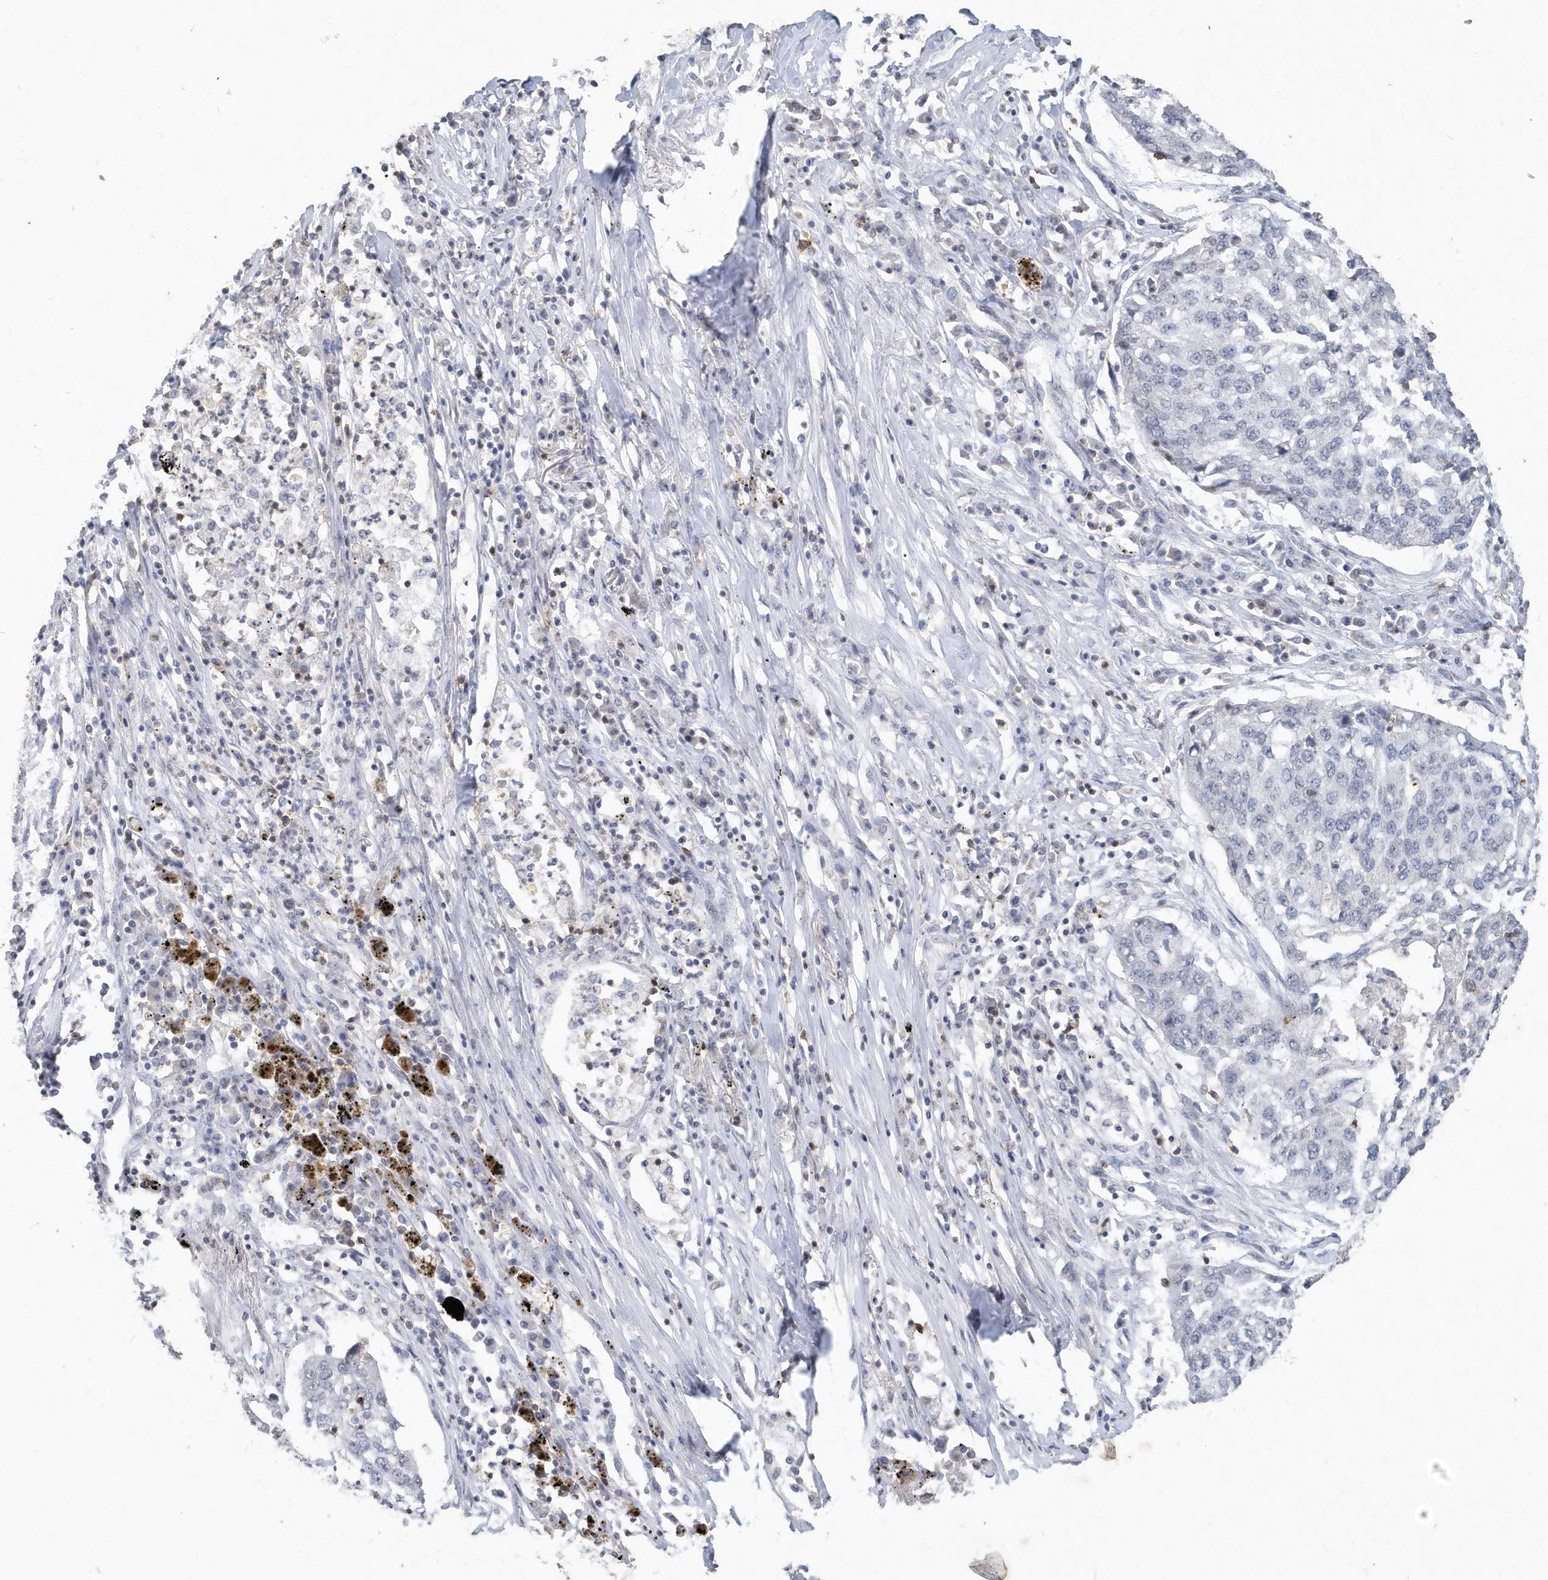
{"staining": {"intensity": "negative", "quantity": "none", "location": "none"}, "tissue": "lung cancer", "cell_type": "Tumor cells", "image_type": "cancer", "snomed": [{"axis": "morphology", "description": "Squamous cell carcinoma, NOS"}, {"axis": "topography", "description": "Lung"}], "caption": "Photomicrograph shows no significant protein positivity in tumor cells of lung cancer.", "gene": "PDCD1", "patient": {"sex": "female", "age": 63}}